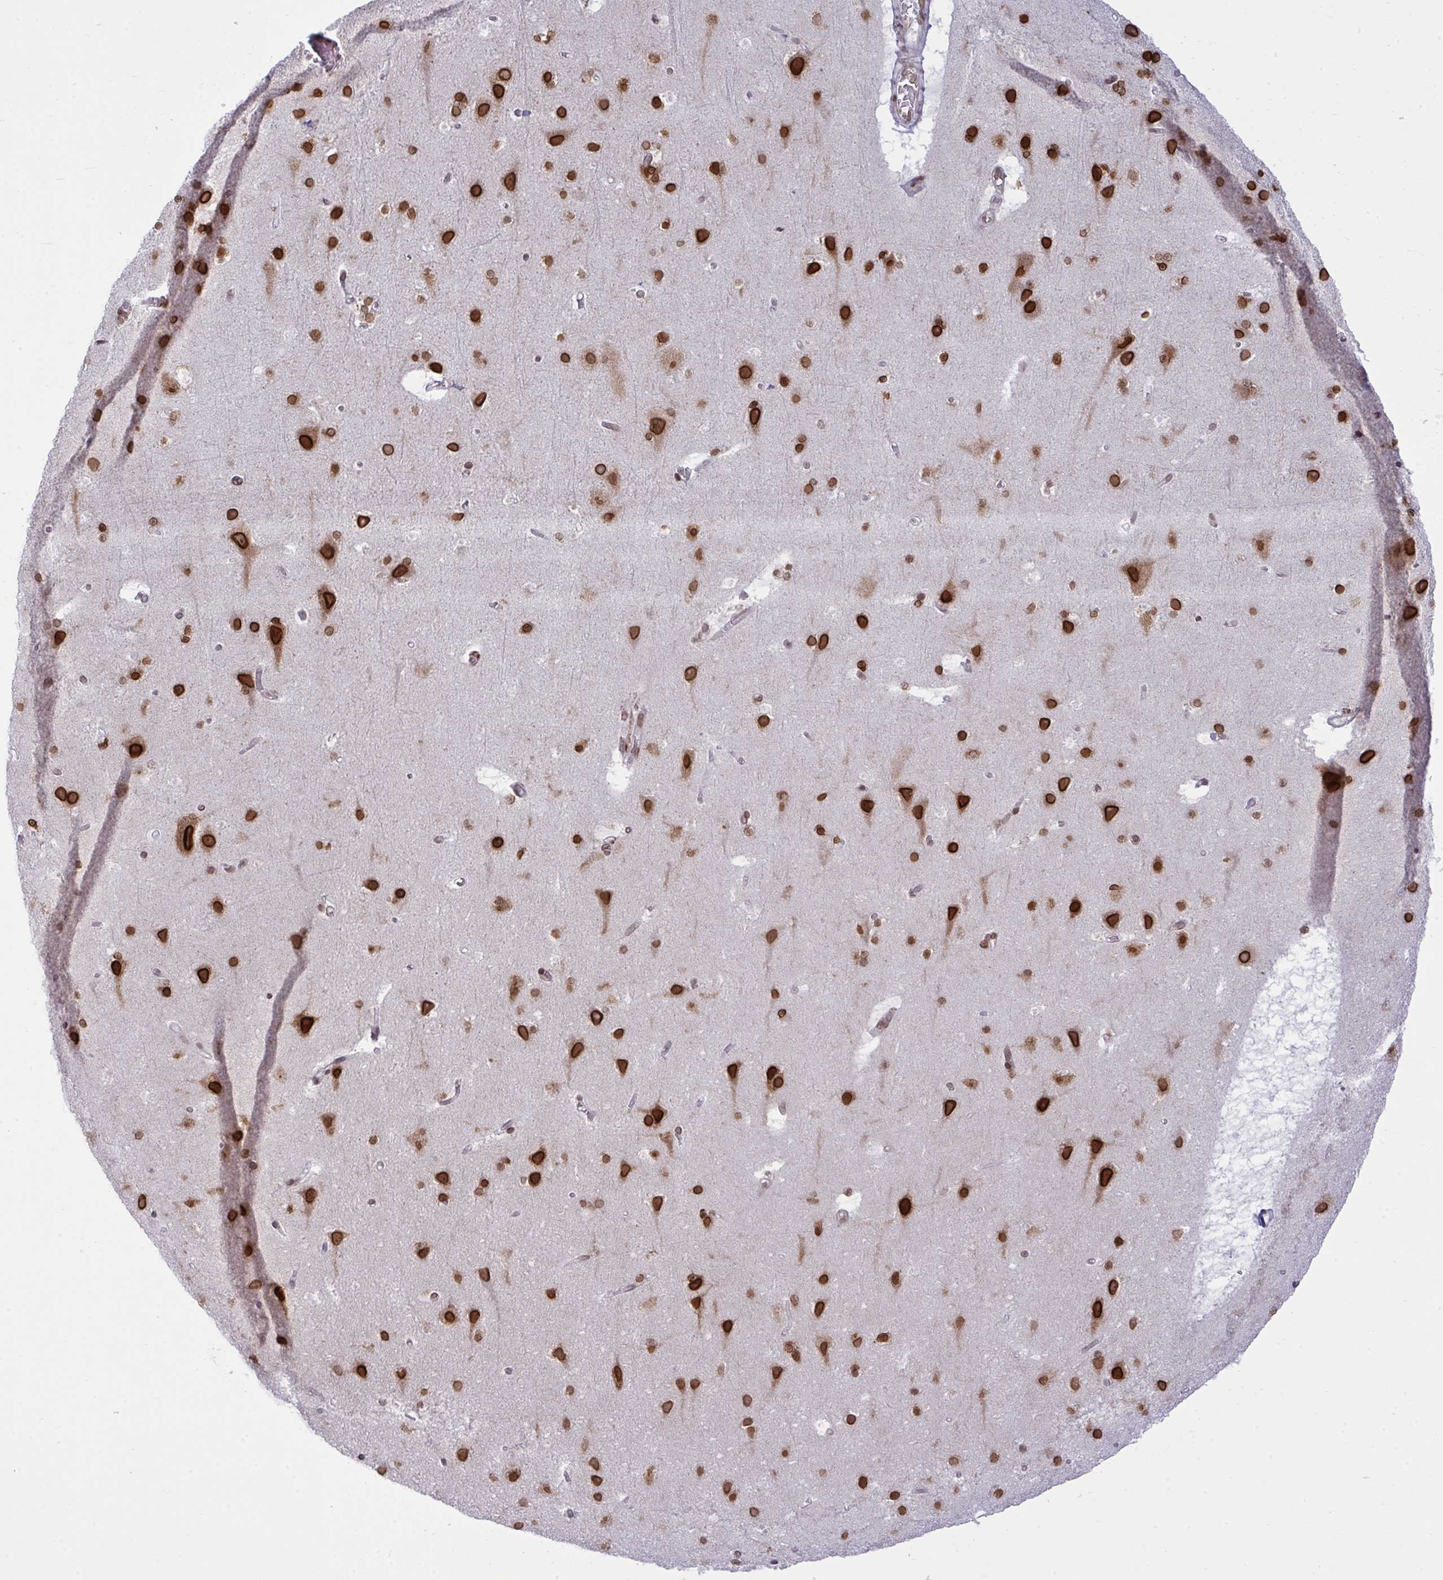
{"staining": {"intensity": "negative", "quantity": "none", "location": "none"}, "tissue": "cerebral cortex", "cell_type": "Endothelial cells", "image_type": "normal", "snomed": [{"axis": "morphology", "description": "Normal tissue, NOS"}, {"axis": "topography", "description": "Cerebral cortex"}], "caption": "High power microscopy histopathology image of an immunohistochemistry micrograph of unremarkable cerebral cortex, revealing no significant expression in endothelial cells.", "gene": "RANBP2", "patient": {"sex": "female", "age": 42}}